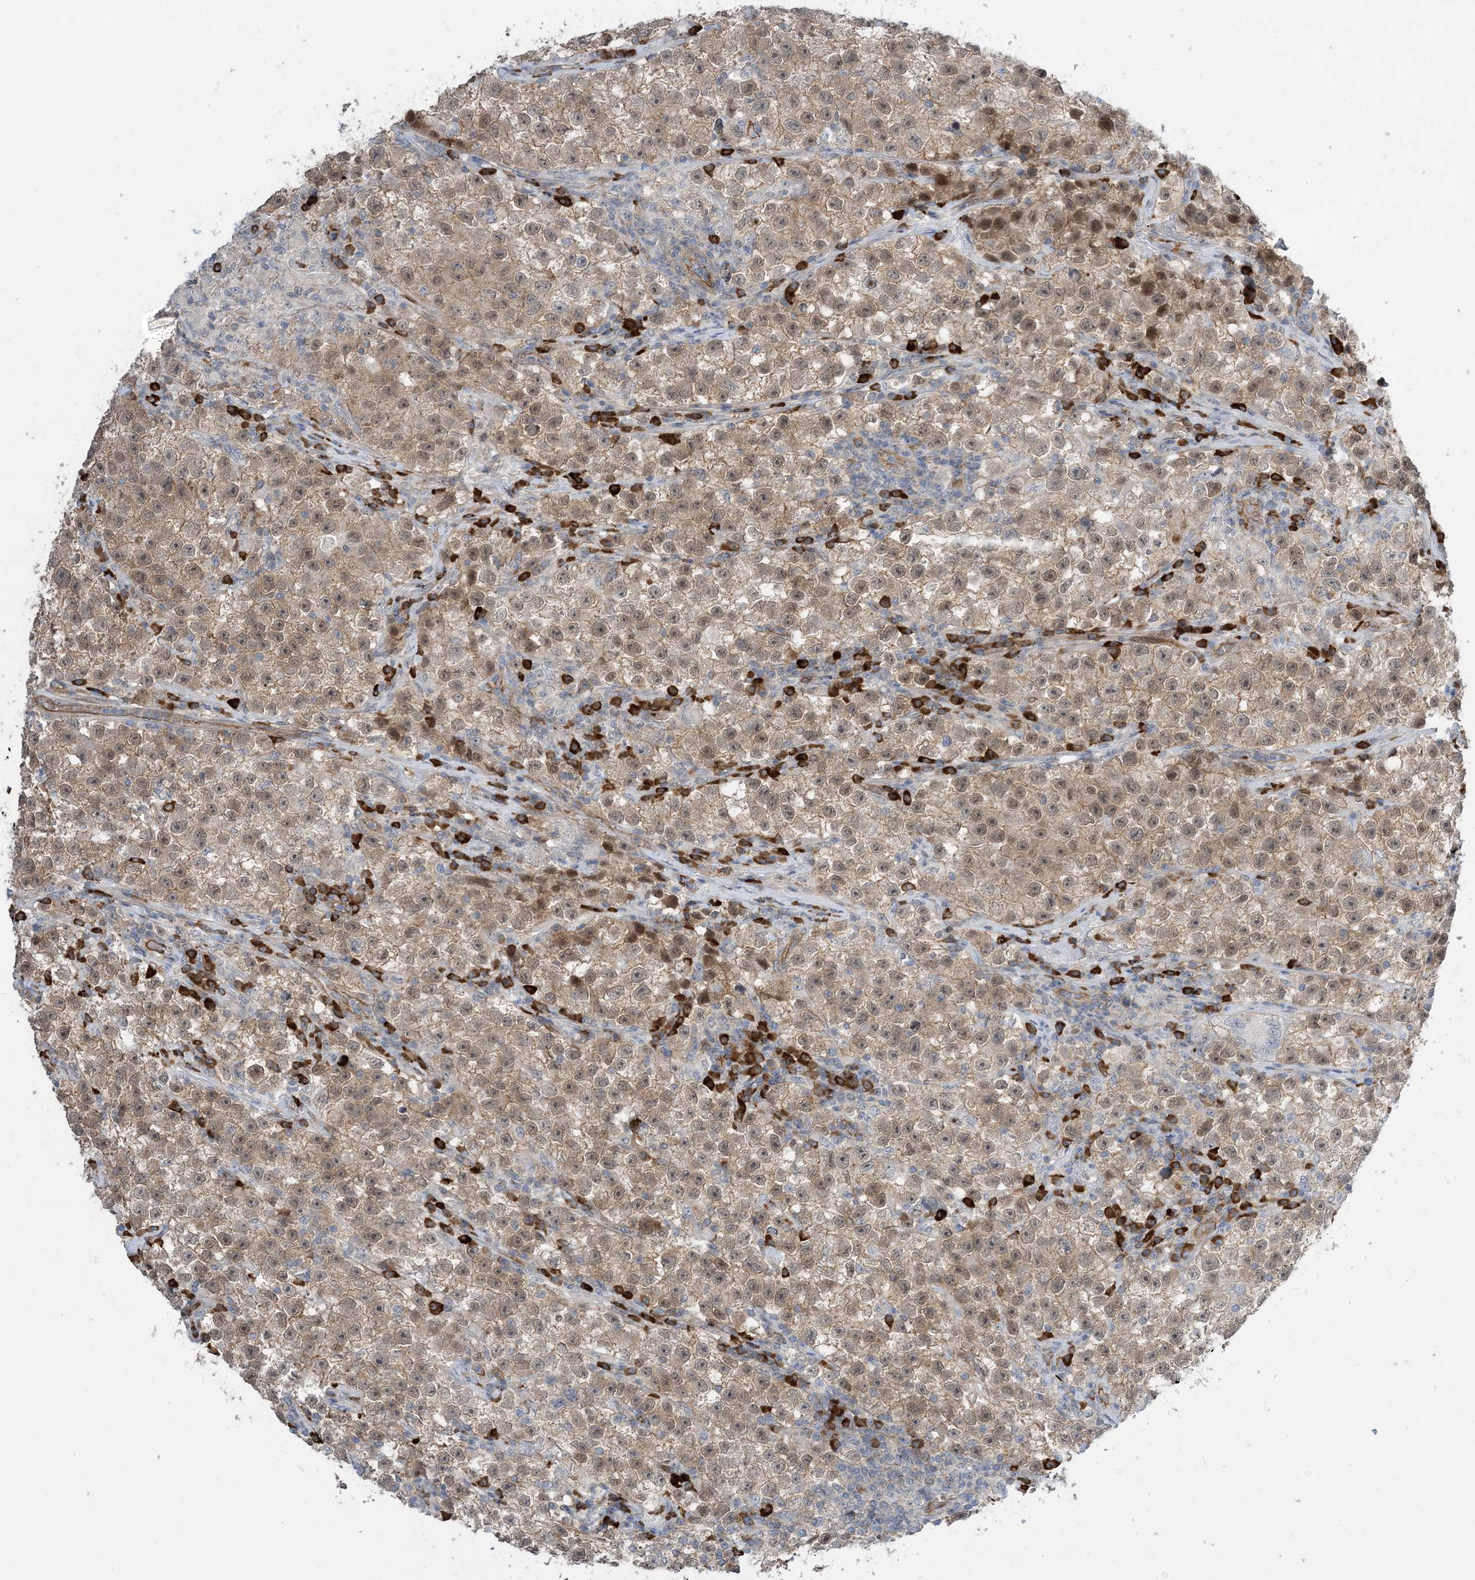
{"staining": {"intensity": "weak", "quantity": ">75%", "location": "cytoplasmic/membranous,nuclear"}, "tissue": "testis cancer", "cell_type": "Tumor cells", "image_type": "cancer", "snomed": [{"axis": "morphology", "description": "Seminoma, NOS"}, {"axis": "topography", "description": "Testis"}], "caption": "Testis seminoma stained with immunohistochemistry reveals weak cytoplasmic/membranous and nuclear positivity in approximately >75% of tumor cells.", "gene": "AOC1", "patient": {"sex": "male", "age": 22}}